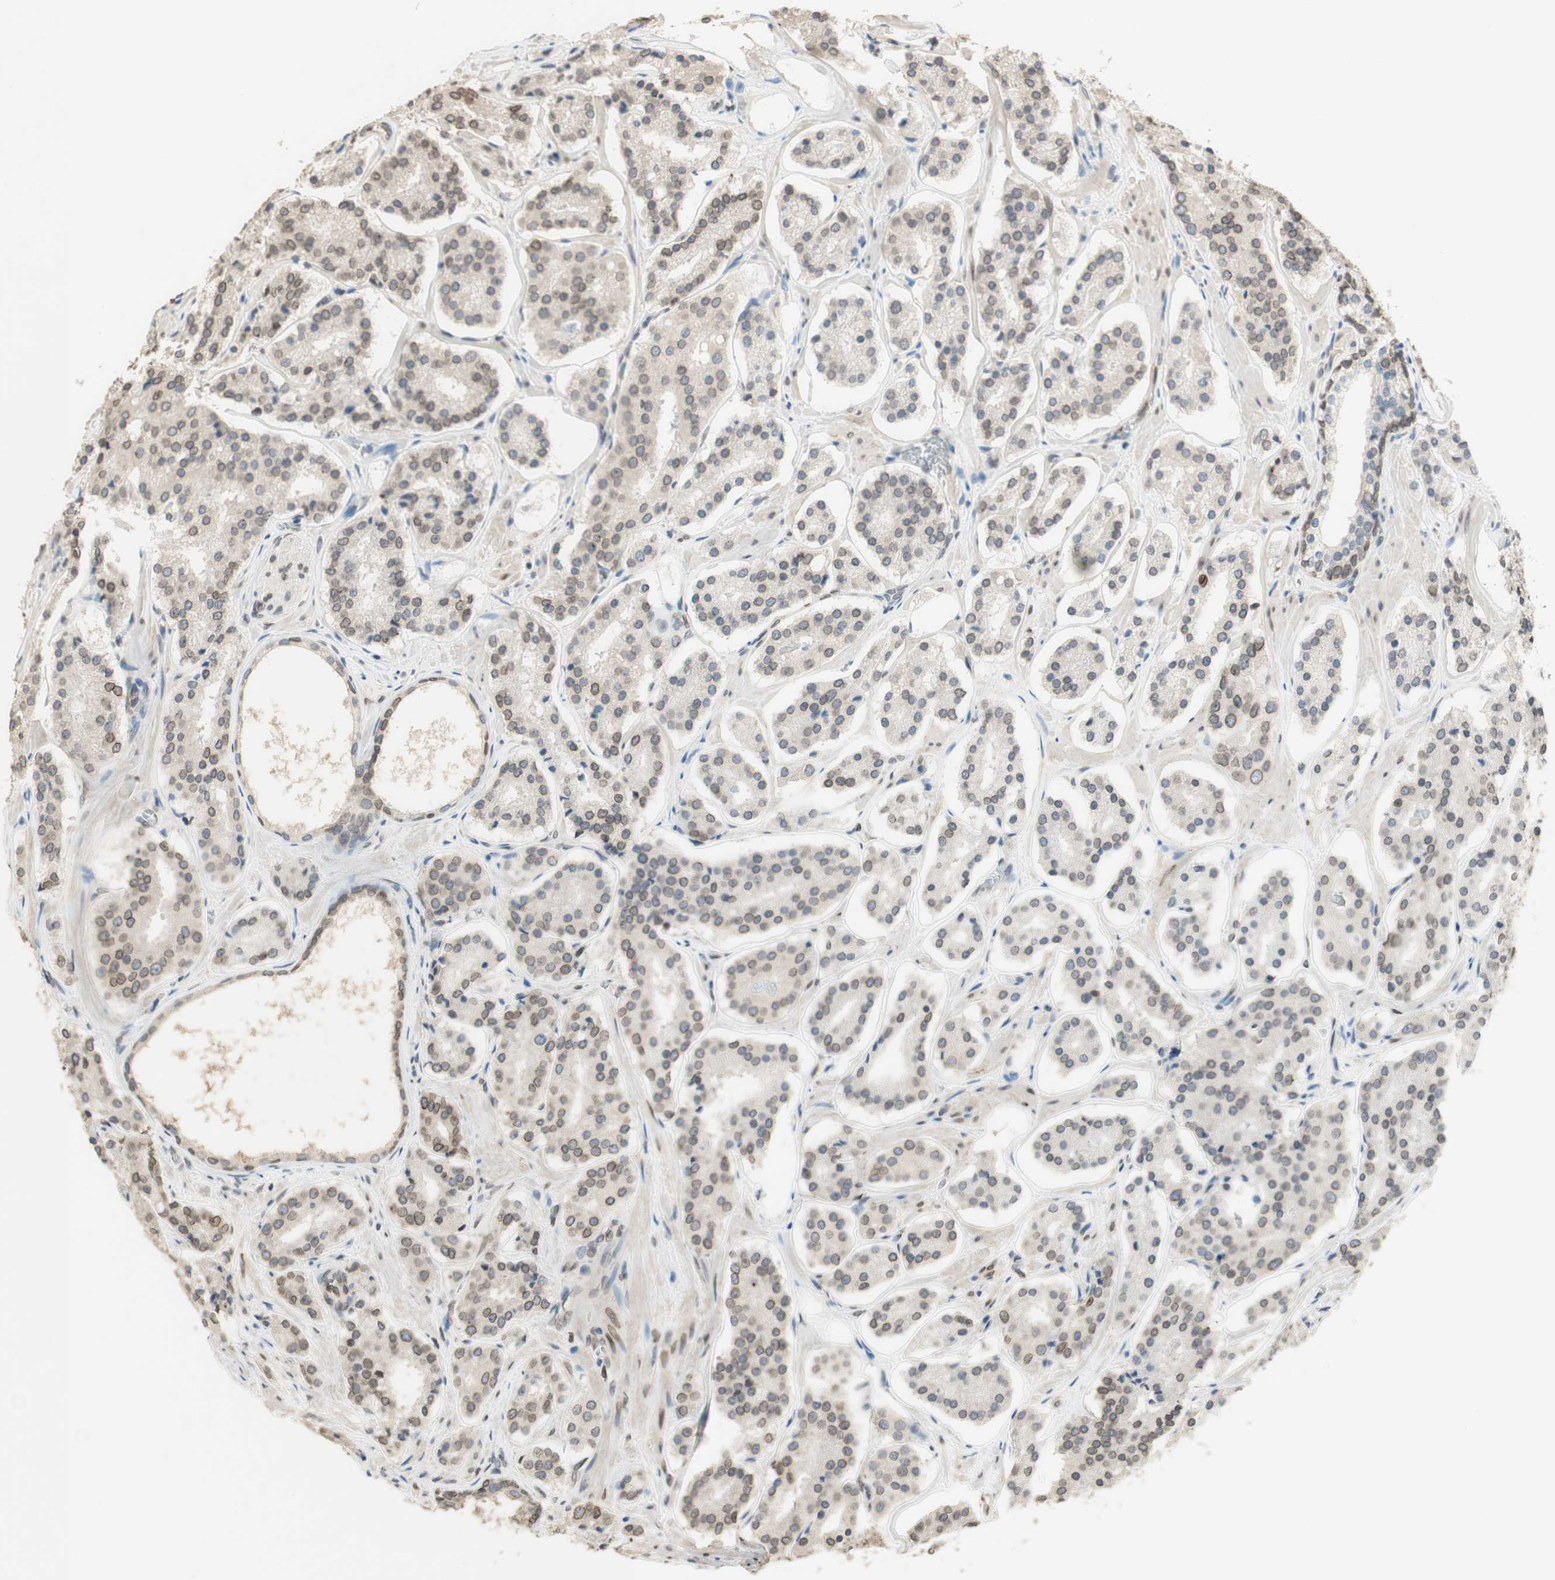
{"staining": {"intensity": "moderate", "quantity": "<25%", "location": "cytoplasmic/membranous"}, "tissue": "prostate cancer", "cell_type": "Tumor cells", "image_type": "cancer", "snomed": [{"axis": "morphology", "description": "Adenocarcinoma, High grade"}, {"axis": "topography", "description": "Prostate"}], "caption": "Tumor cells reveal low levels of moderate cytoplasmic/membranous positivity in about <25% of cells in prostate cancer. (DAB (3,3'-diaminobenzidine) IHC, brown staining for protein, blue staining for nuclei).", "gene": "TMPO", "patient": {"sex": "male", "age": 60}}